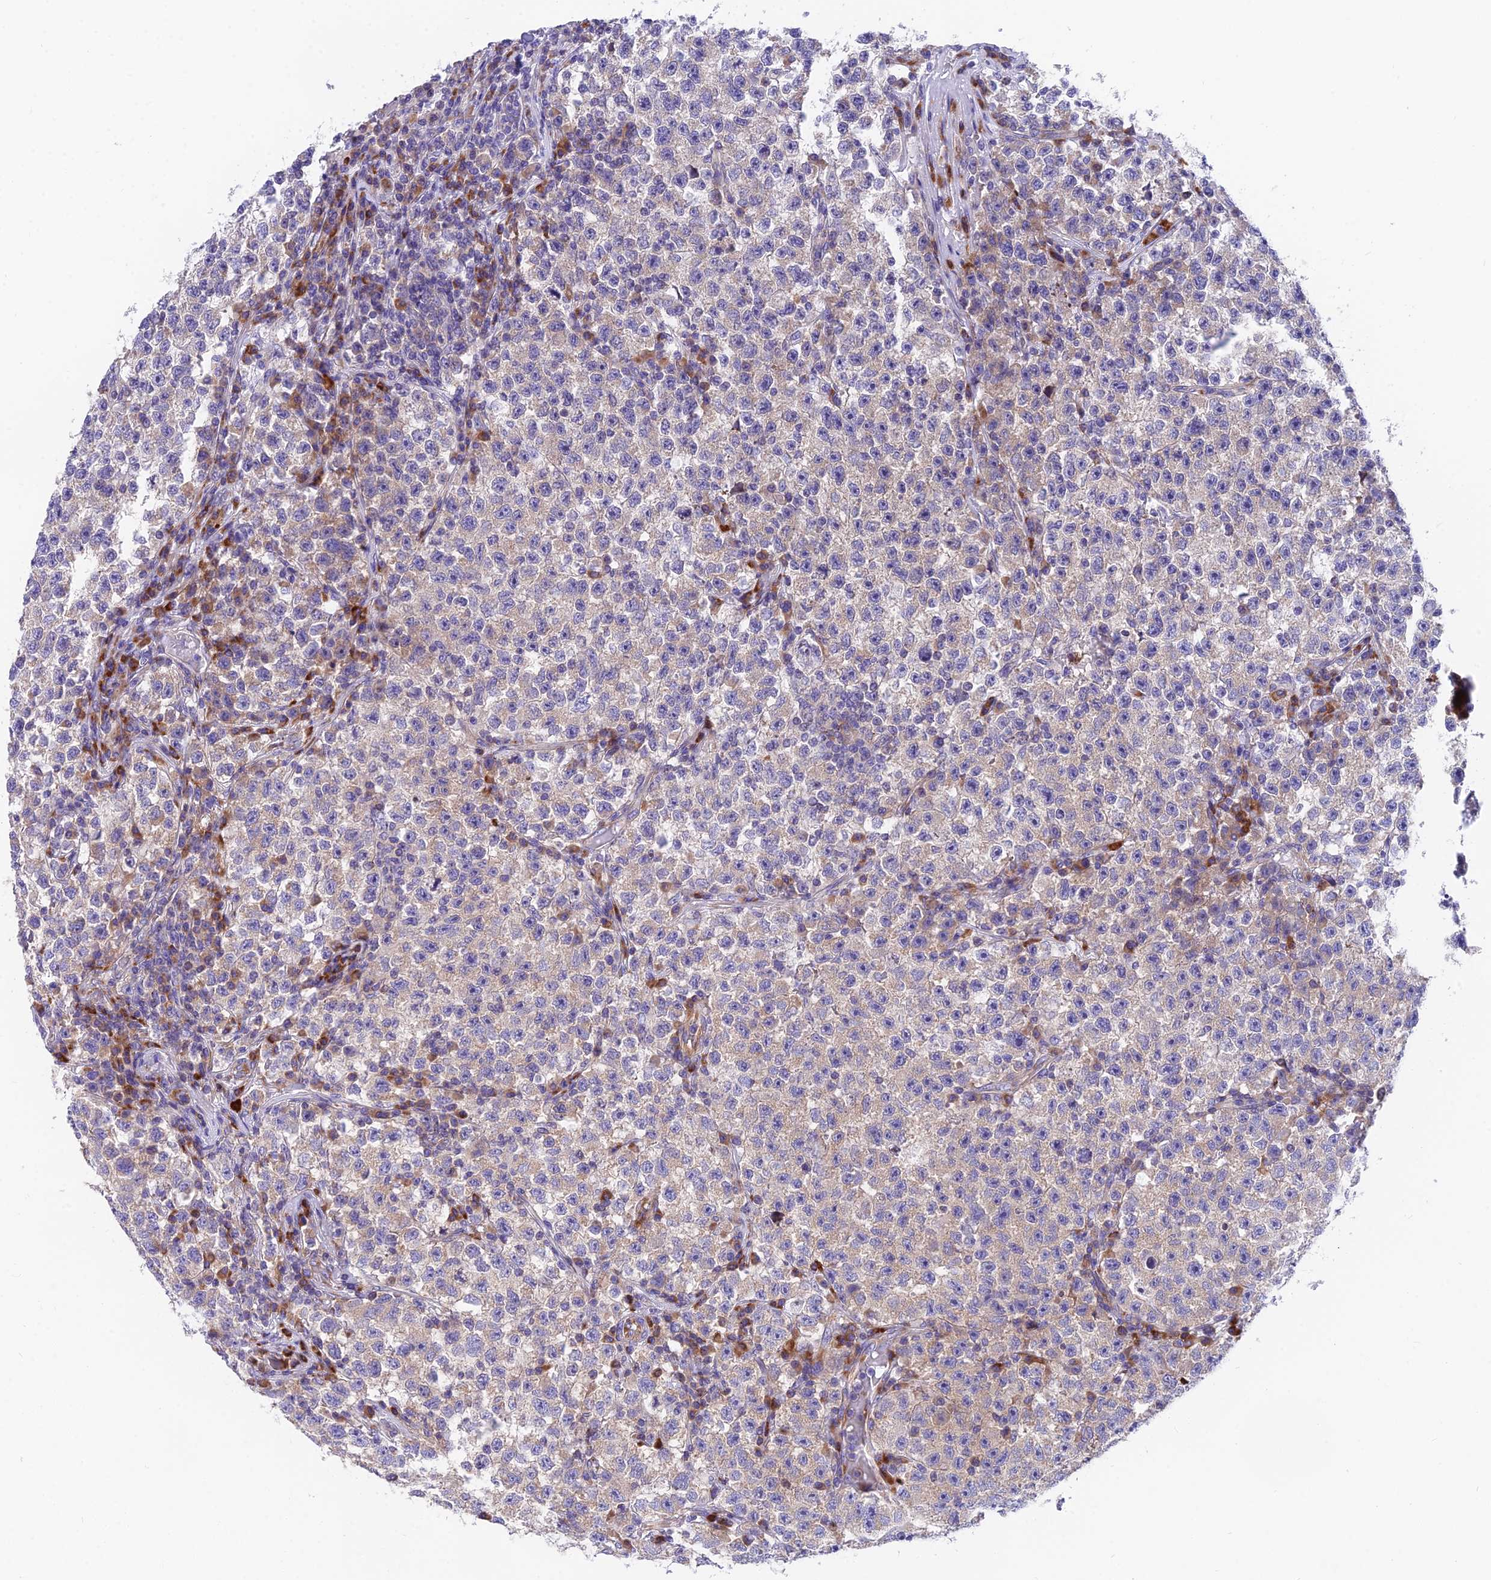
{"staining": {"intensity": "weak", "quantity": "<25%", "location": "cytoplasmic/membranous"}, "tissue": "testis cancer", "cell_type": "Tumor cells", "image_type": "cancer", "snomed": [{"axis": "morphology", "description": "Seminoma, NOS"}, {"axis": "topography", "description": "Testis"}], "caption": "There is no significant expression in tumor cells of testis cancer. The staining is performed using DAB brown chromogen with nuclei counter-stained in using hematoxylin.", "gene": "MVB12A", "patient": {"sex": "male", "age": 22}}